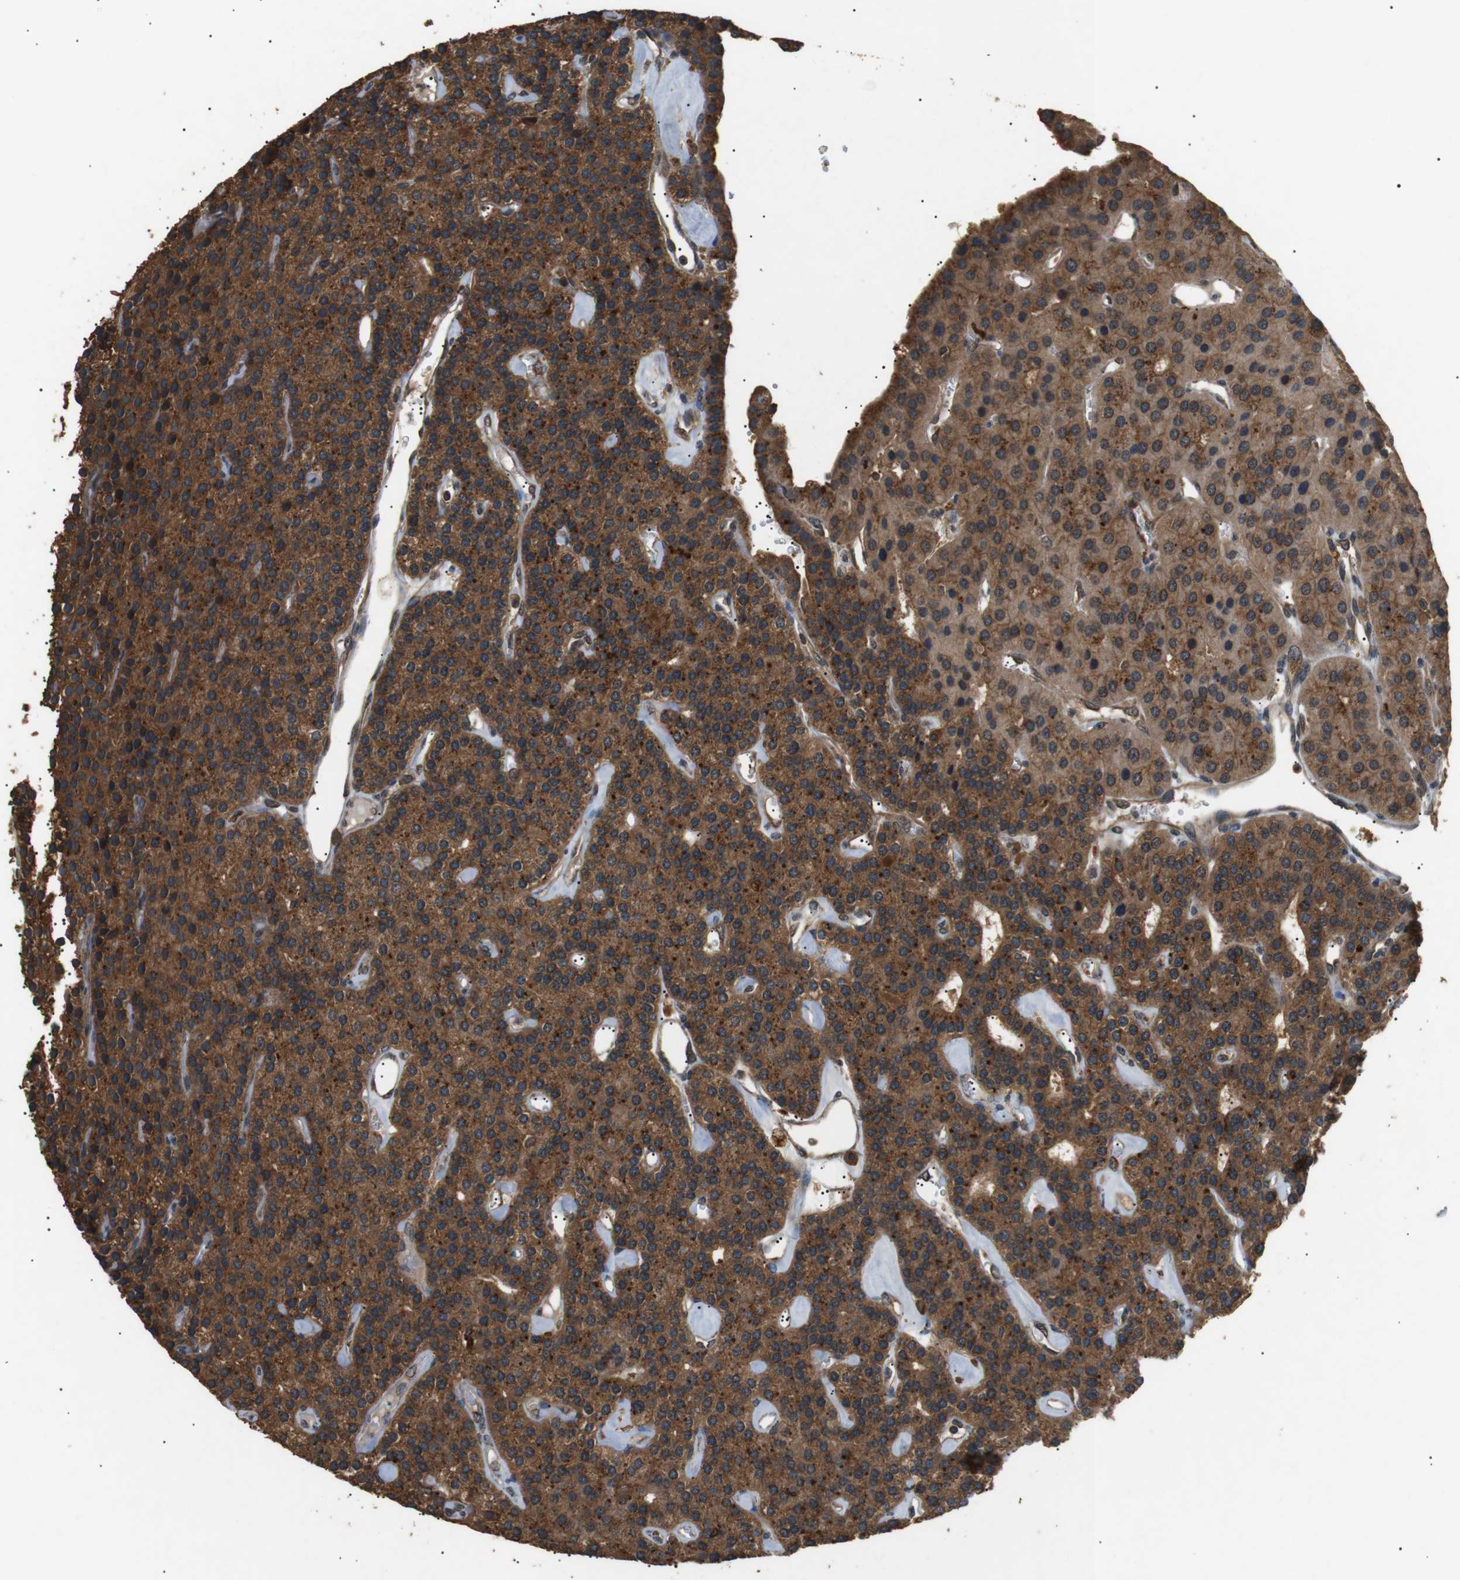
{"staining": {"intensity": "strong", "quantity": ">75%", "location": "cytoplasmic/membranous"}, "tissue": "parathyroid gland", "cell_type": "Glandular cells", "image_type": "normal", "snomed": [{"axis": "morphology", "description": "Normal tissue, NOS"}, {"axis": "morphology", "description": "Adenoma, NOS"}, {"axis": "topography", "description": "Parathyroid gland"}], "caption": "This is a micrograph of immunohistochemistry (IHC) staining of benign parathyroid gland, which shows strong positivity in the cytoplasmic/membranous of glandular cells.", "gene": "TBC1D15", "patient": {"sex": "female", "age": 86}}